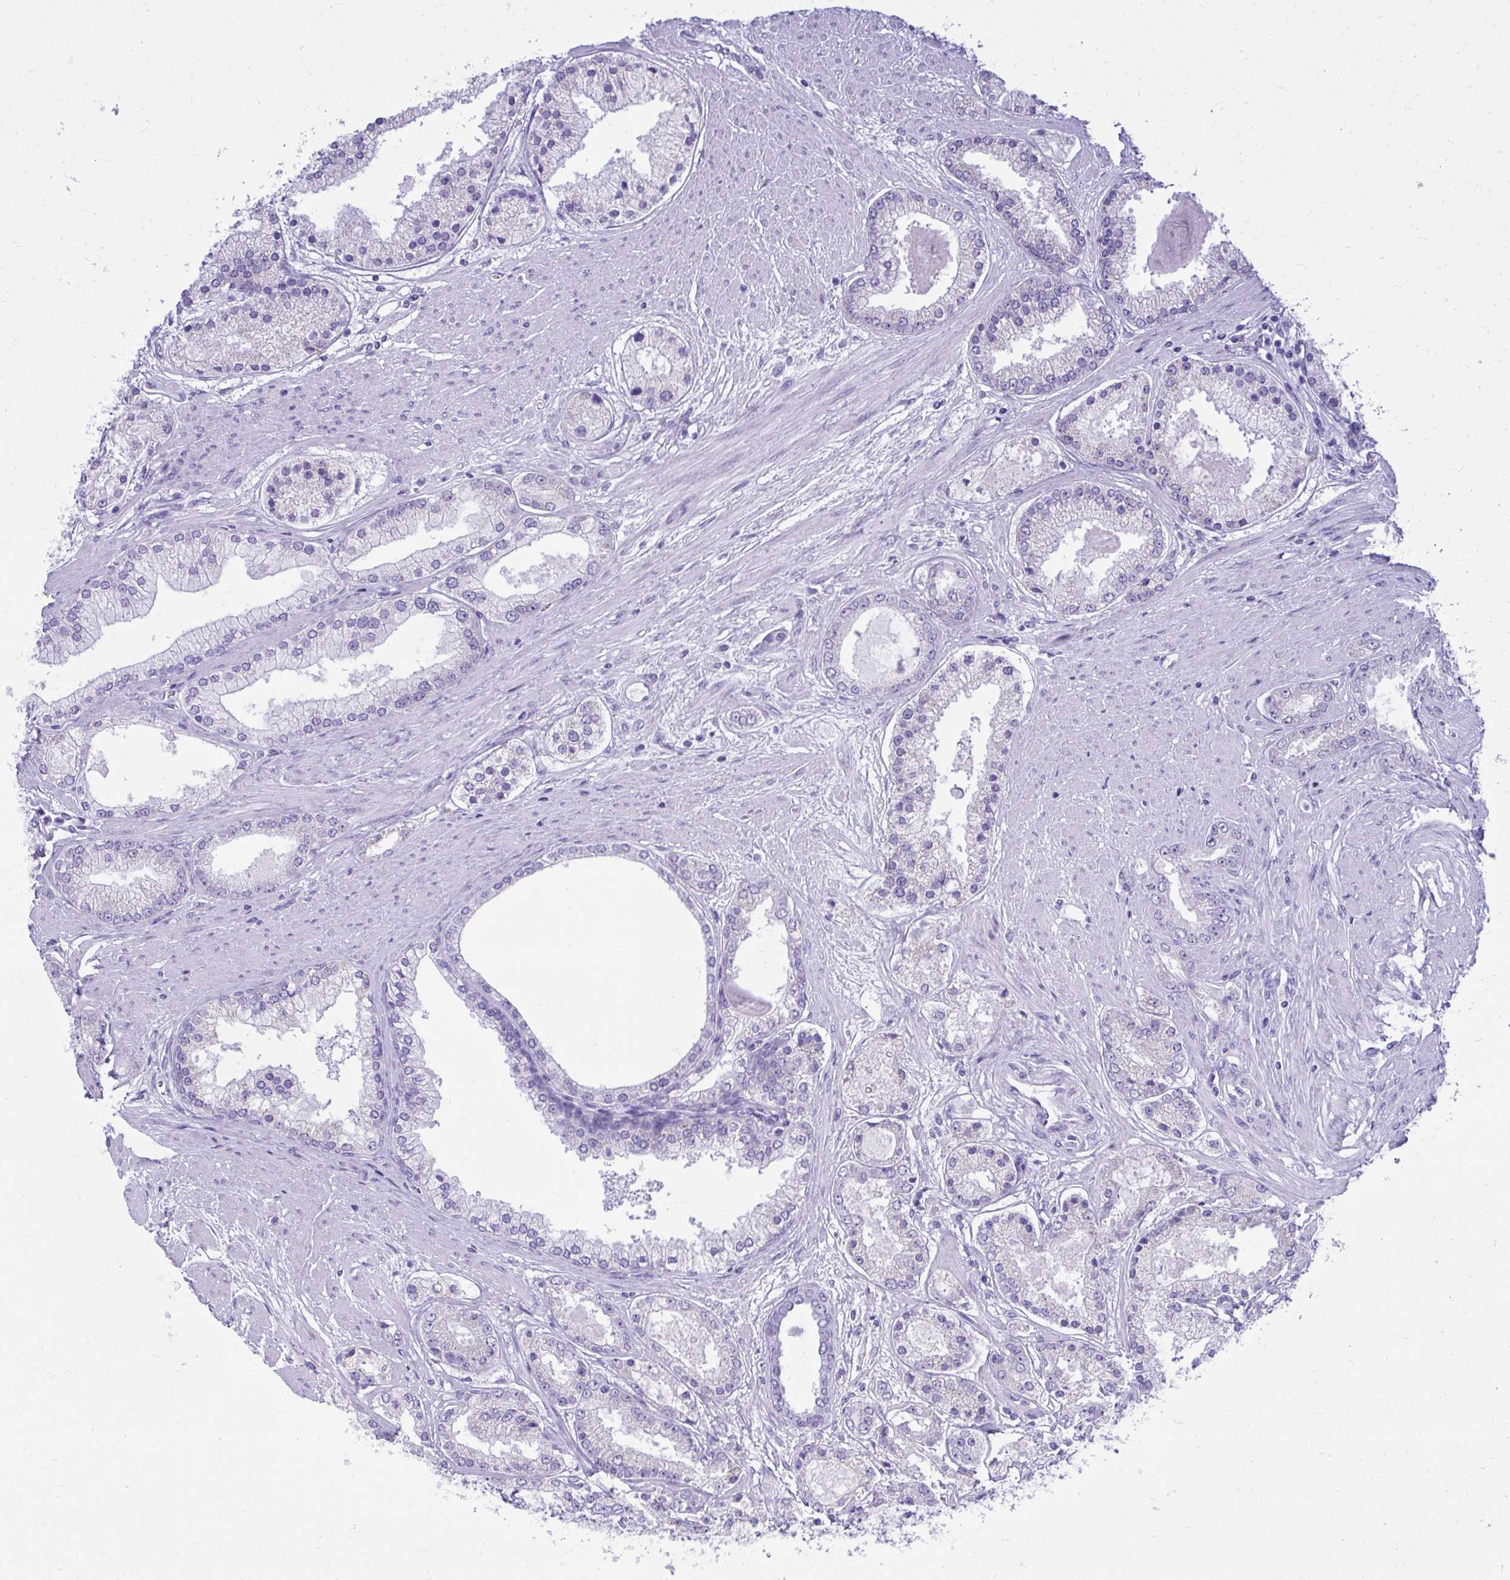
{"staining": {"intensity": "negative", "quantity": "none", "location": "none"}, "tissue": "prostate cancer", "cell_type": "Tumor cells", "image_type": "cancer", "snomed": [{"axis": "morphology", "description": "Adenocarcinoma, High grade"}, {"axis": "topography", "description": "Prostate"}], "caption": "An IHC photomicrograph of prostate adenocarcinoma (high-grade) is shown. There is no staining in tumor cells of prostate adenocarcinoma (high-grade).", "gene": "RALYL", "patient": {"sex": "male", "age": 67}}